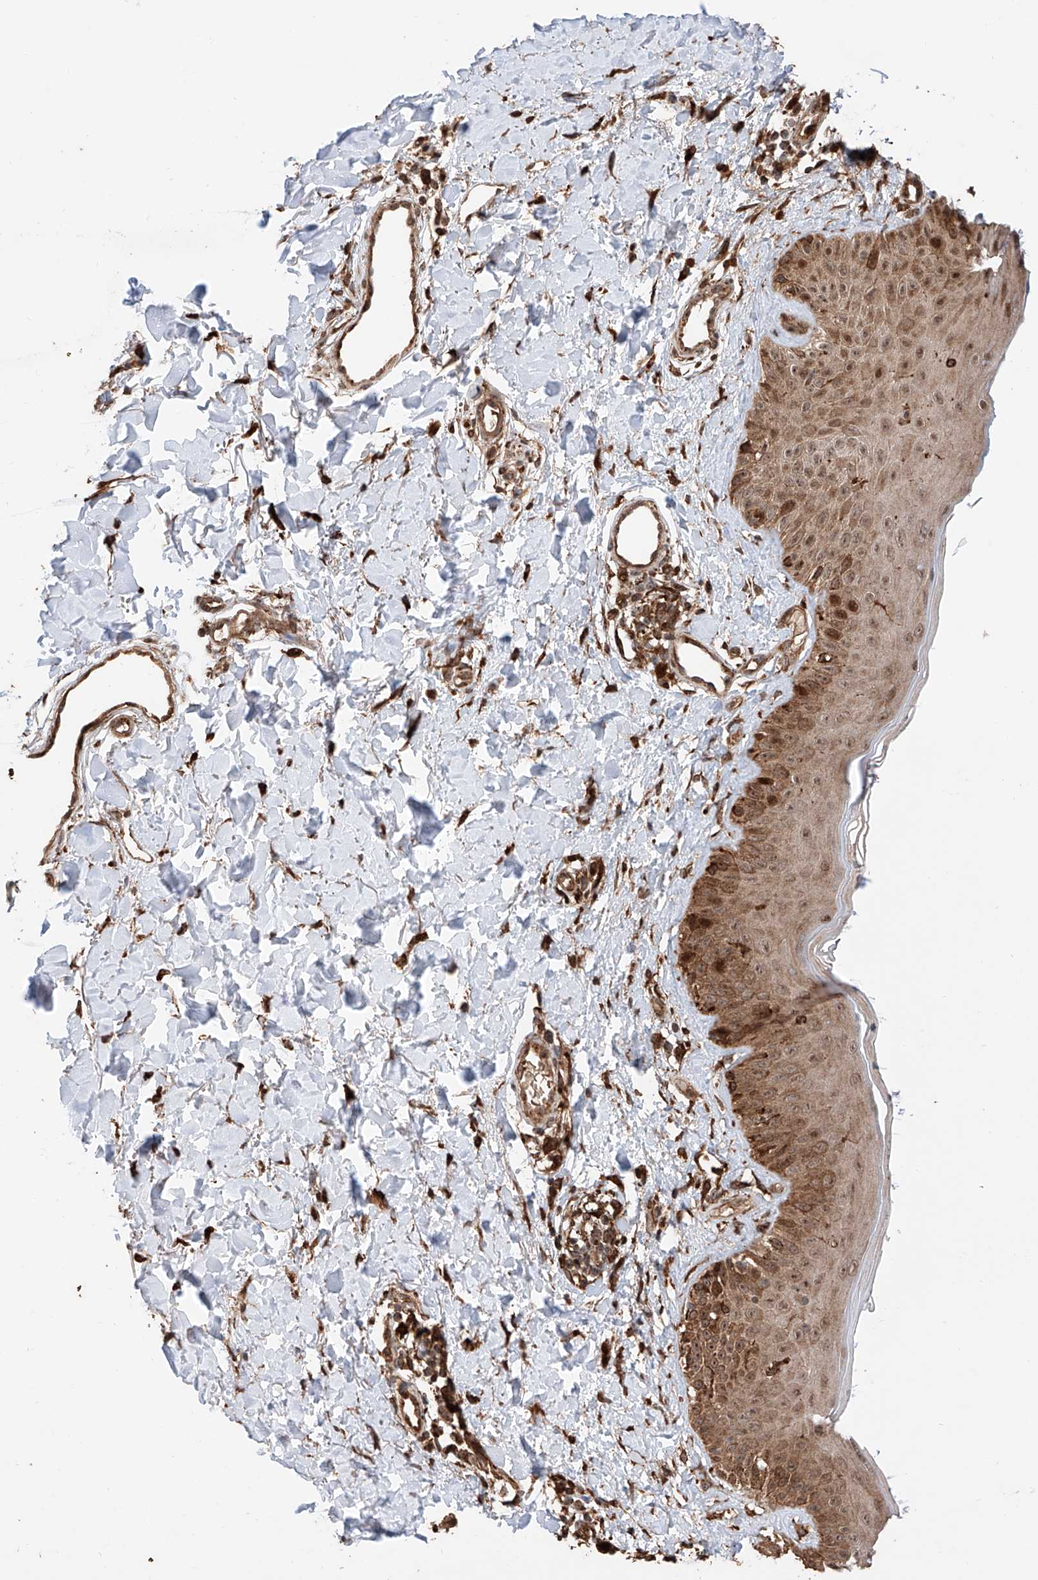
{"staining": {"intensity": "strong", "quantity": ">75%", "location": "cytoplasmic/membranous,nuclear"}, "tissue": "skin", "cell_type": "Fibroblasts", "image_type": "normal", "snomed": [{"axis": "morphology", "description": "Normal tissue, NOS"}, {"axis": "topography", "description": "Skin"}], "caption": "Immunohistochemical staining of normal human skin reveals strong cytoplasmic/membranous,nuclear protein positivity in approximately >75% of fibroblasts.", "gene": "DNAH8", "patient": {"sex": "male", "age": 52}}